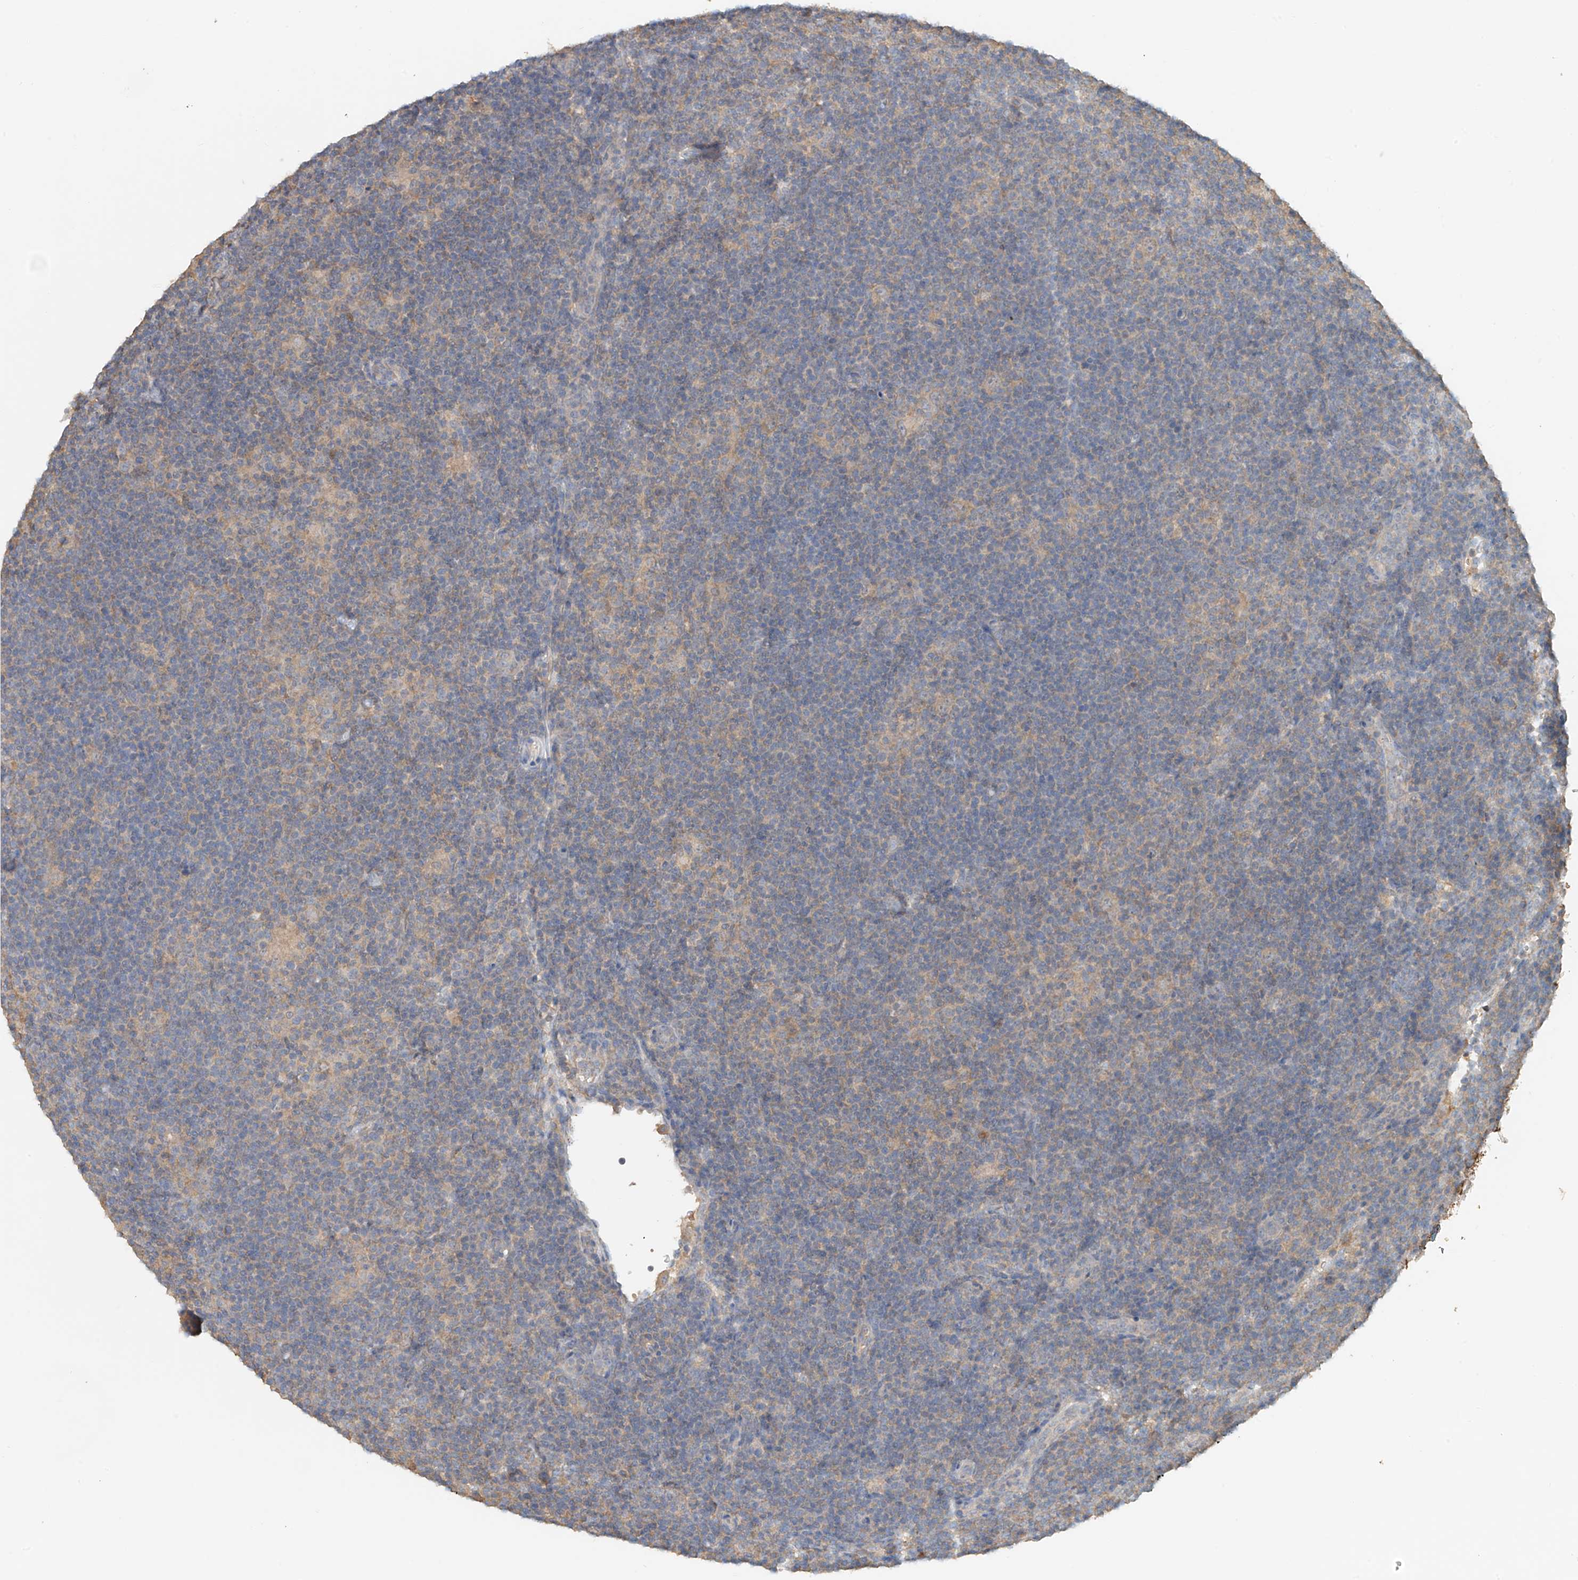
{"staining": {"intensity": "weak", "quantity": "25%-75%", "location": "cytoplasmic/membranous"}, "tissue": "lymphoma", "cell_type": "Tumor cells", "image_type": "cancer", "snomed": [{"axis": "morphology", "description": "Hodgkin's disease, NOS"}, {"axis": "topography", "description": "Lymph node"}], "caption": "This image shows lymphoma stained with immunohistochemistry to label a protein in brown. The cytoplasmic/membranous of tumor cells show weak positivity for the protein. Nuclei are counter-stained blue.", "gene": "GNB1L", "patient": {"sex": "female", "age": 57}}